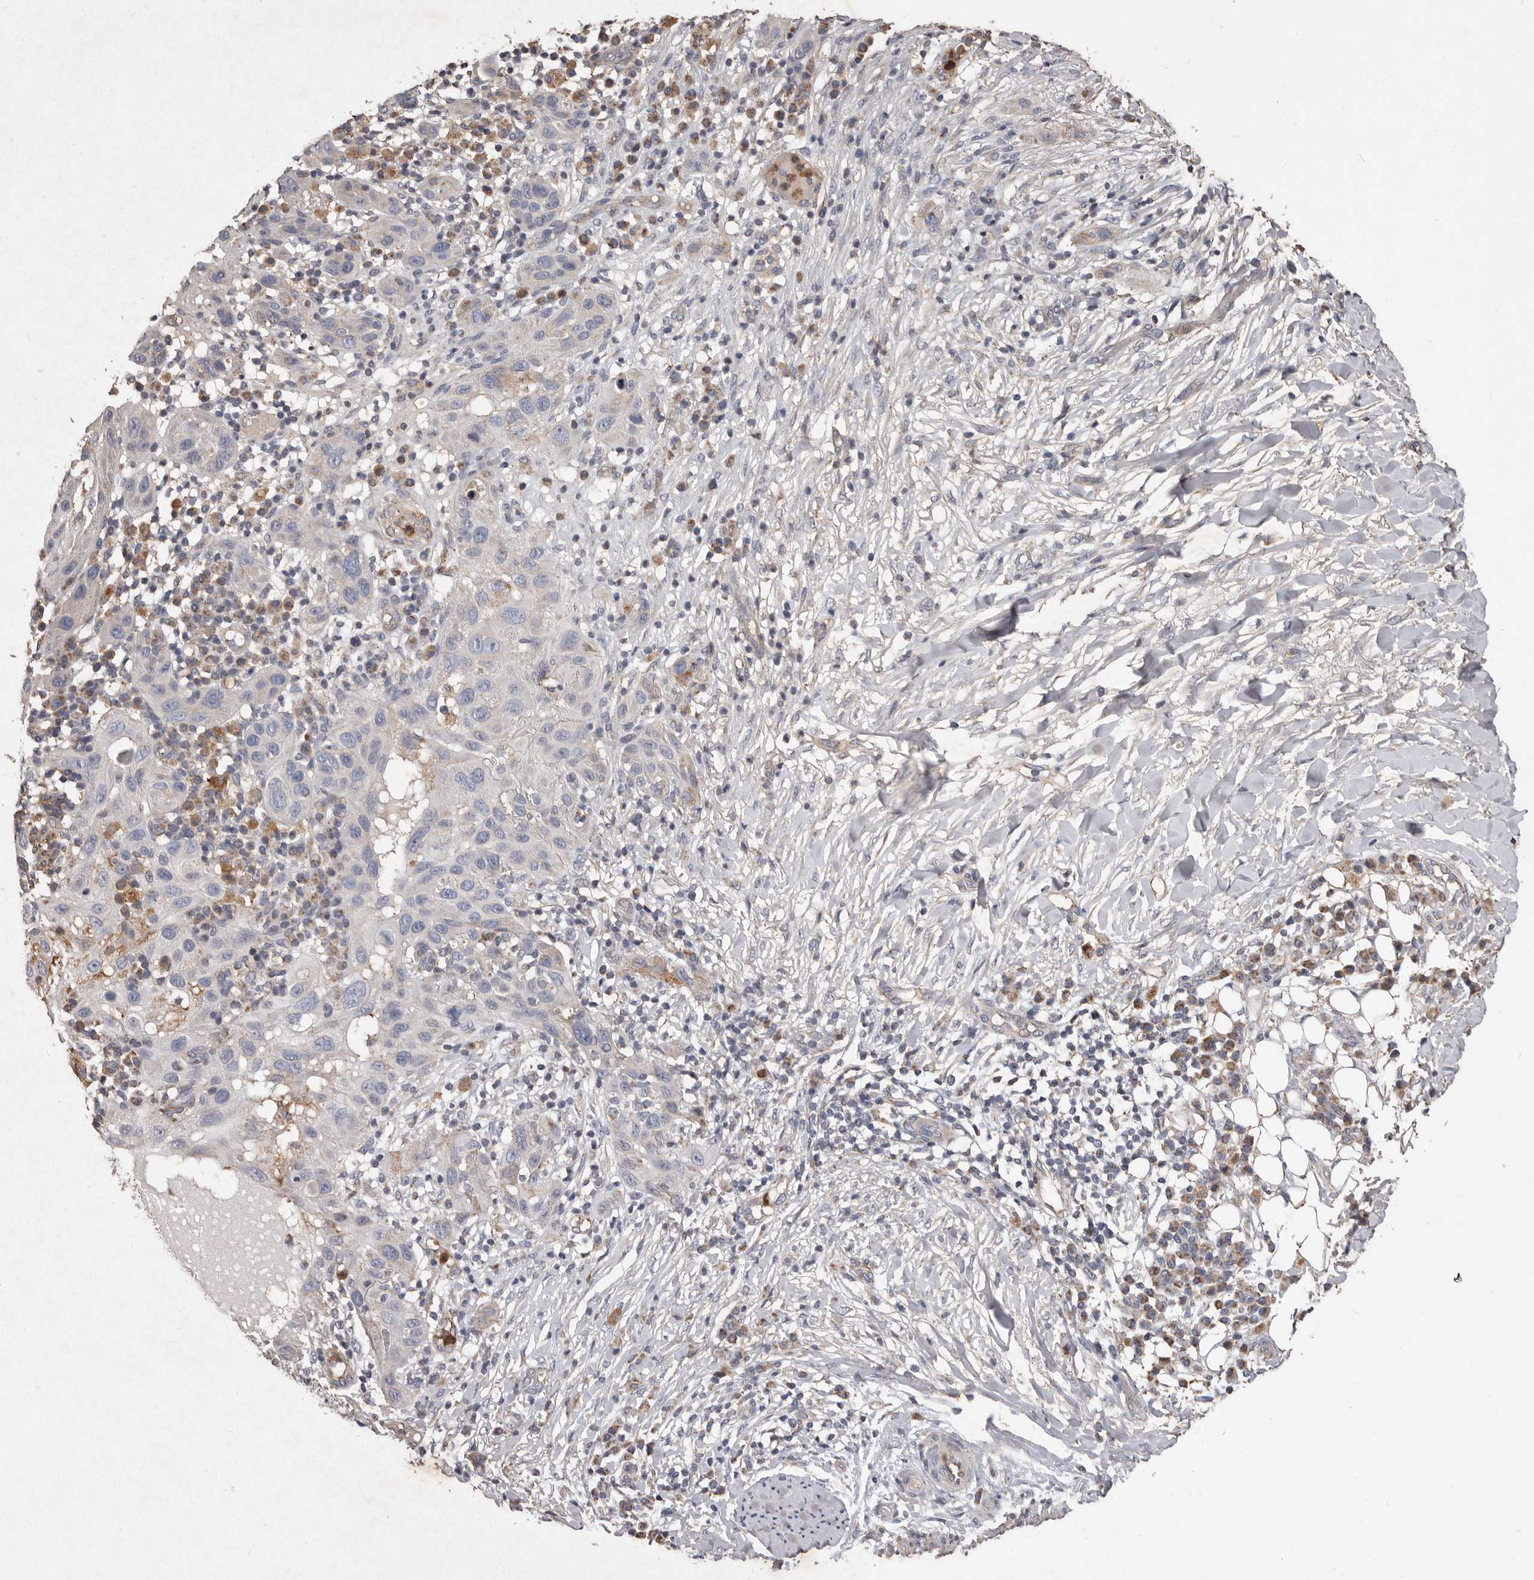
{"staining": {"intensity": "negative", "quantity": "none", "location": "none"}, "tissue": "skin cancer", "cell_type": "Tumor cells", "image_type": "cancer", "snomed": [{"axis": "morphology", "description": "Normal tissue, NOS"}, {"axis": "morphology", "description": "Squamous cell carcinoma, NOS"}, {"axis": "topography", "description": "Skin"}], "caption": "Human skin squamous cell carcinoma stained for a protein using immunohistochemistry displays no positivity in tumor cells.", "gene": "CXCL14", "patient": {"sex": "female", "age": 96}}